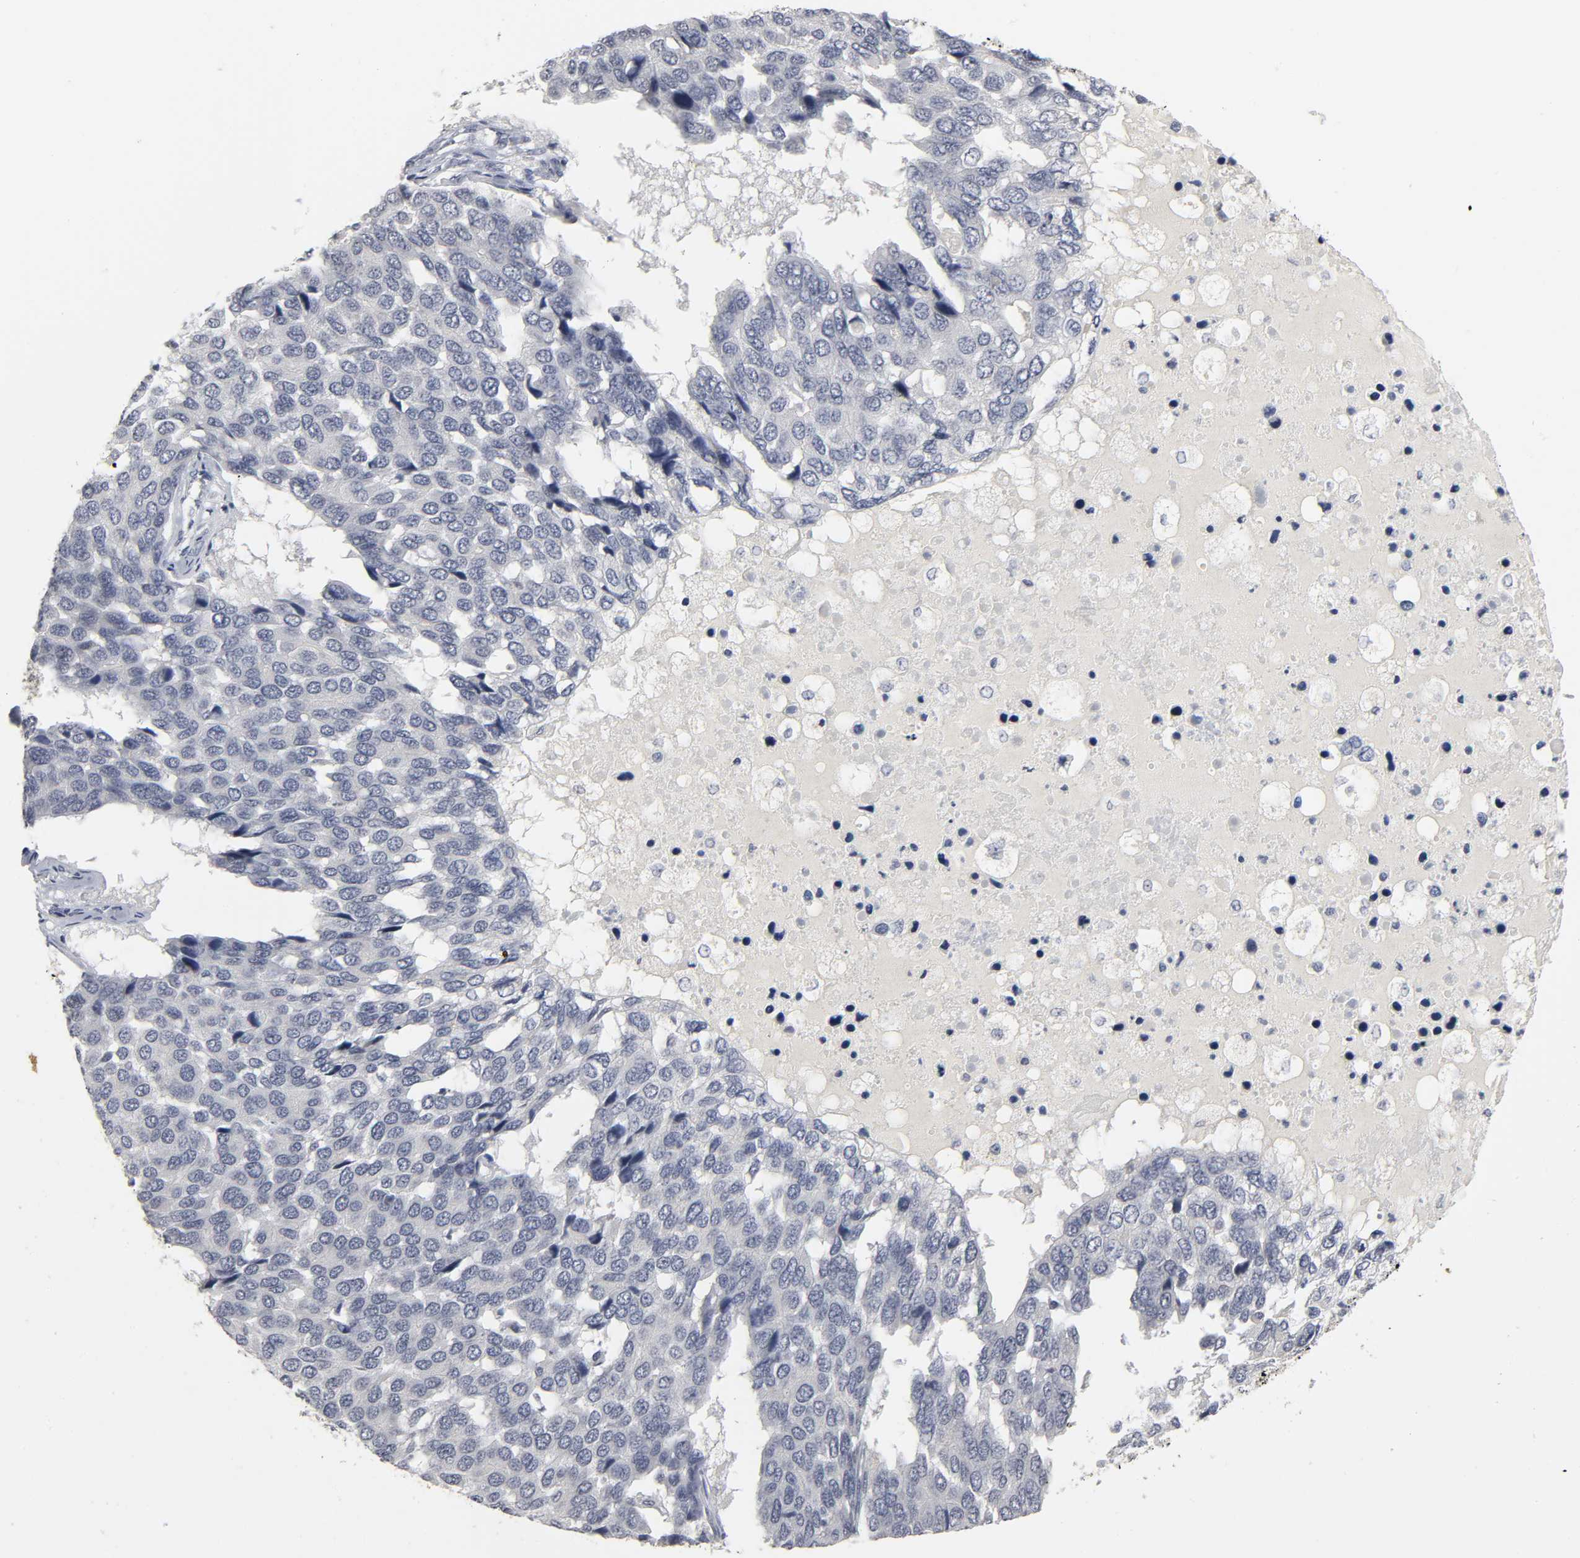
{"staining": {"intensity": "negative", "quantity": "none", "location": "none"}, "tissue": "pancreatic cancer", "cell_type": "Tumor cells", "image_type": "cancer", "snomed": [{"axis": "morphology", "description": "Adenocarcinoma, NOS"}, {"axis": "topography", "description": "Pancreas"}], "caption": "DAB (3,3'-diaminobenzidine) immunohistochemical staining of human pancreatic cancer (adenocarcinoma) demonstrates no significant expression in tumor cells.", "gene": "TCAP", "patient": {"sex": "male", "age": 50}}